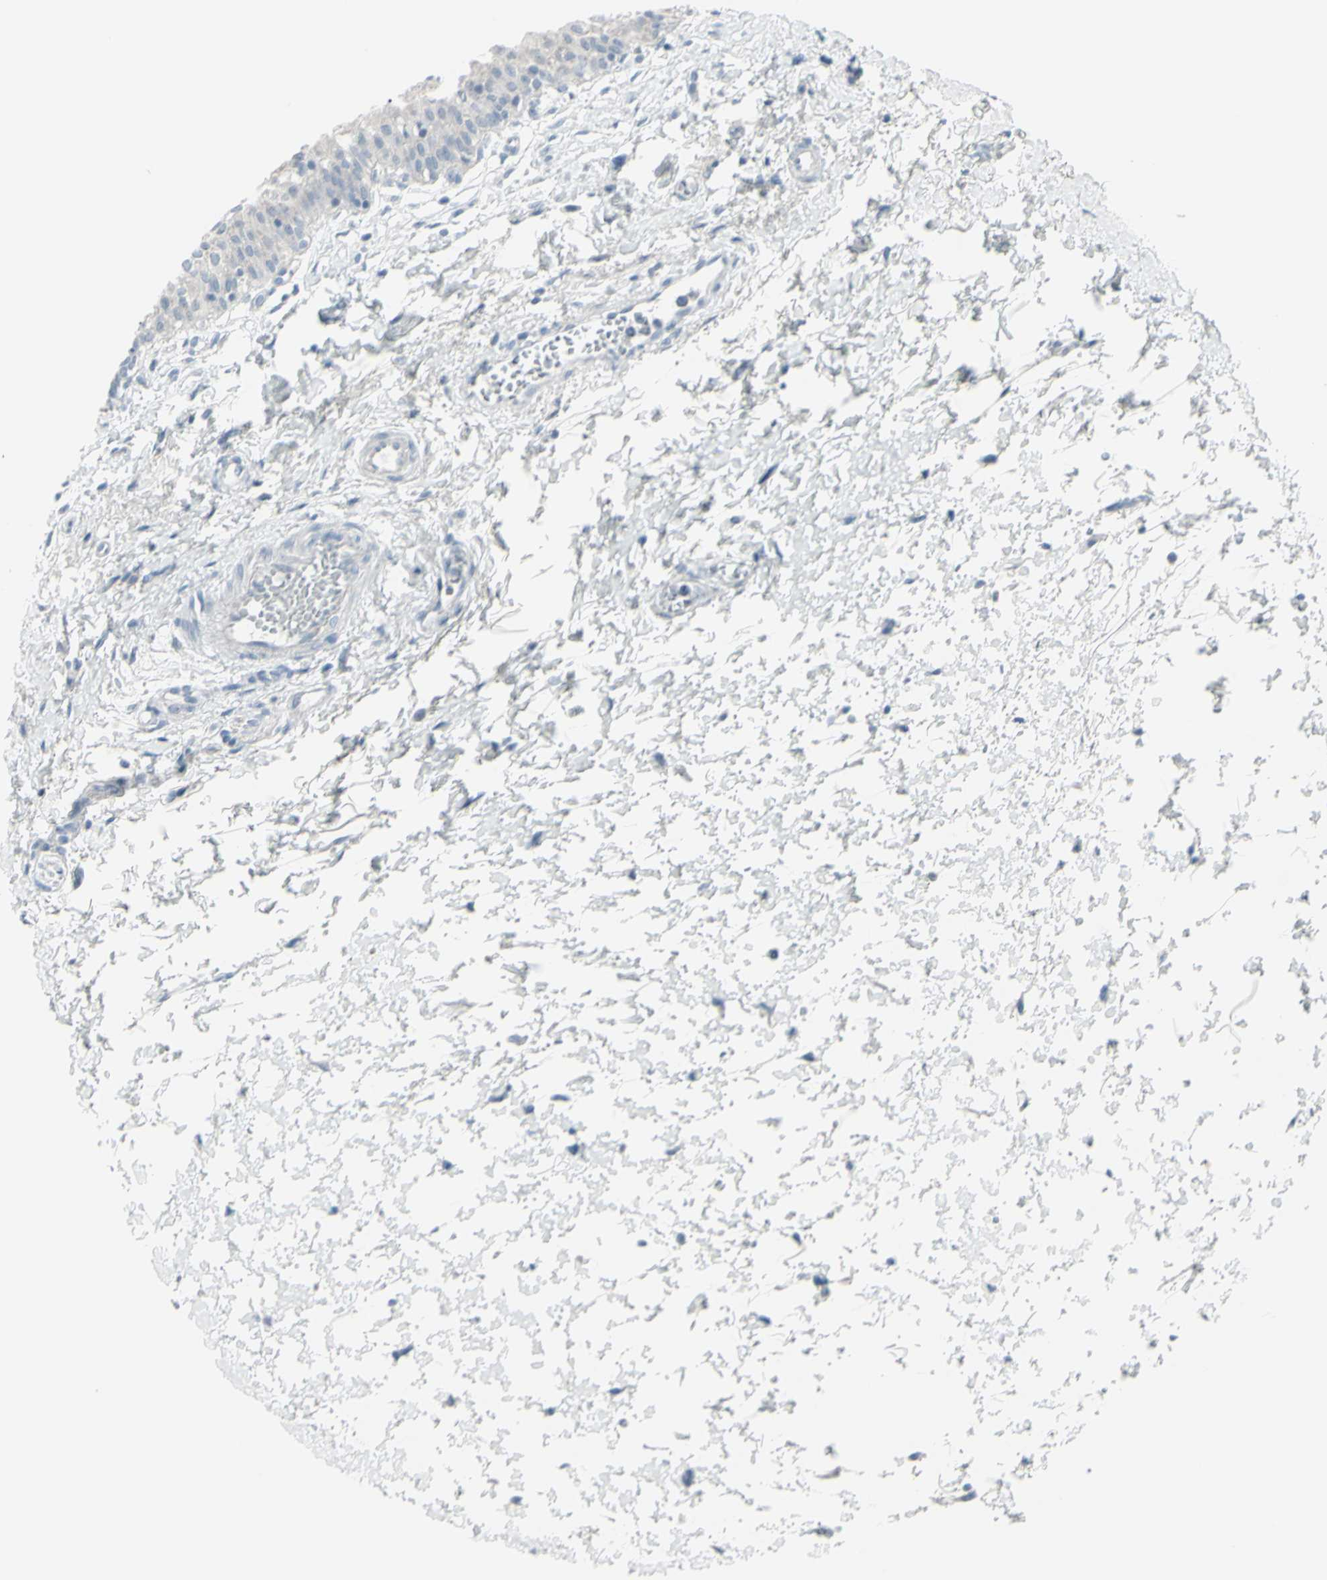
{"staining": {"intensity": "negative", "quantity": "none", "location": "none"}, "tissue": "urinary bladder", "cell_type": "Urothelial cells", "image_type": "normal", "snomed": [{"axis": "morphology", "description": "Normal tissue, NOS"}, {"axis": "topography", "description": "Urinary bladder"}], "caption": "Urothelial cells show no significant staining in benign urinary bladder. Brightfield microscopy of immunohistochemistry stained with DAB (3,3'-diaminobenzidine) (brown) and hematoxylin (blue), captured at high magnification.", "gene": "RAB3A", "patient": {"sex": "male", "age": 55}}